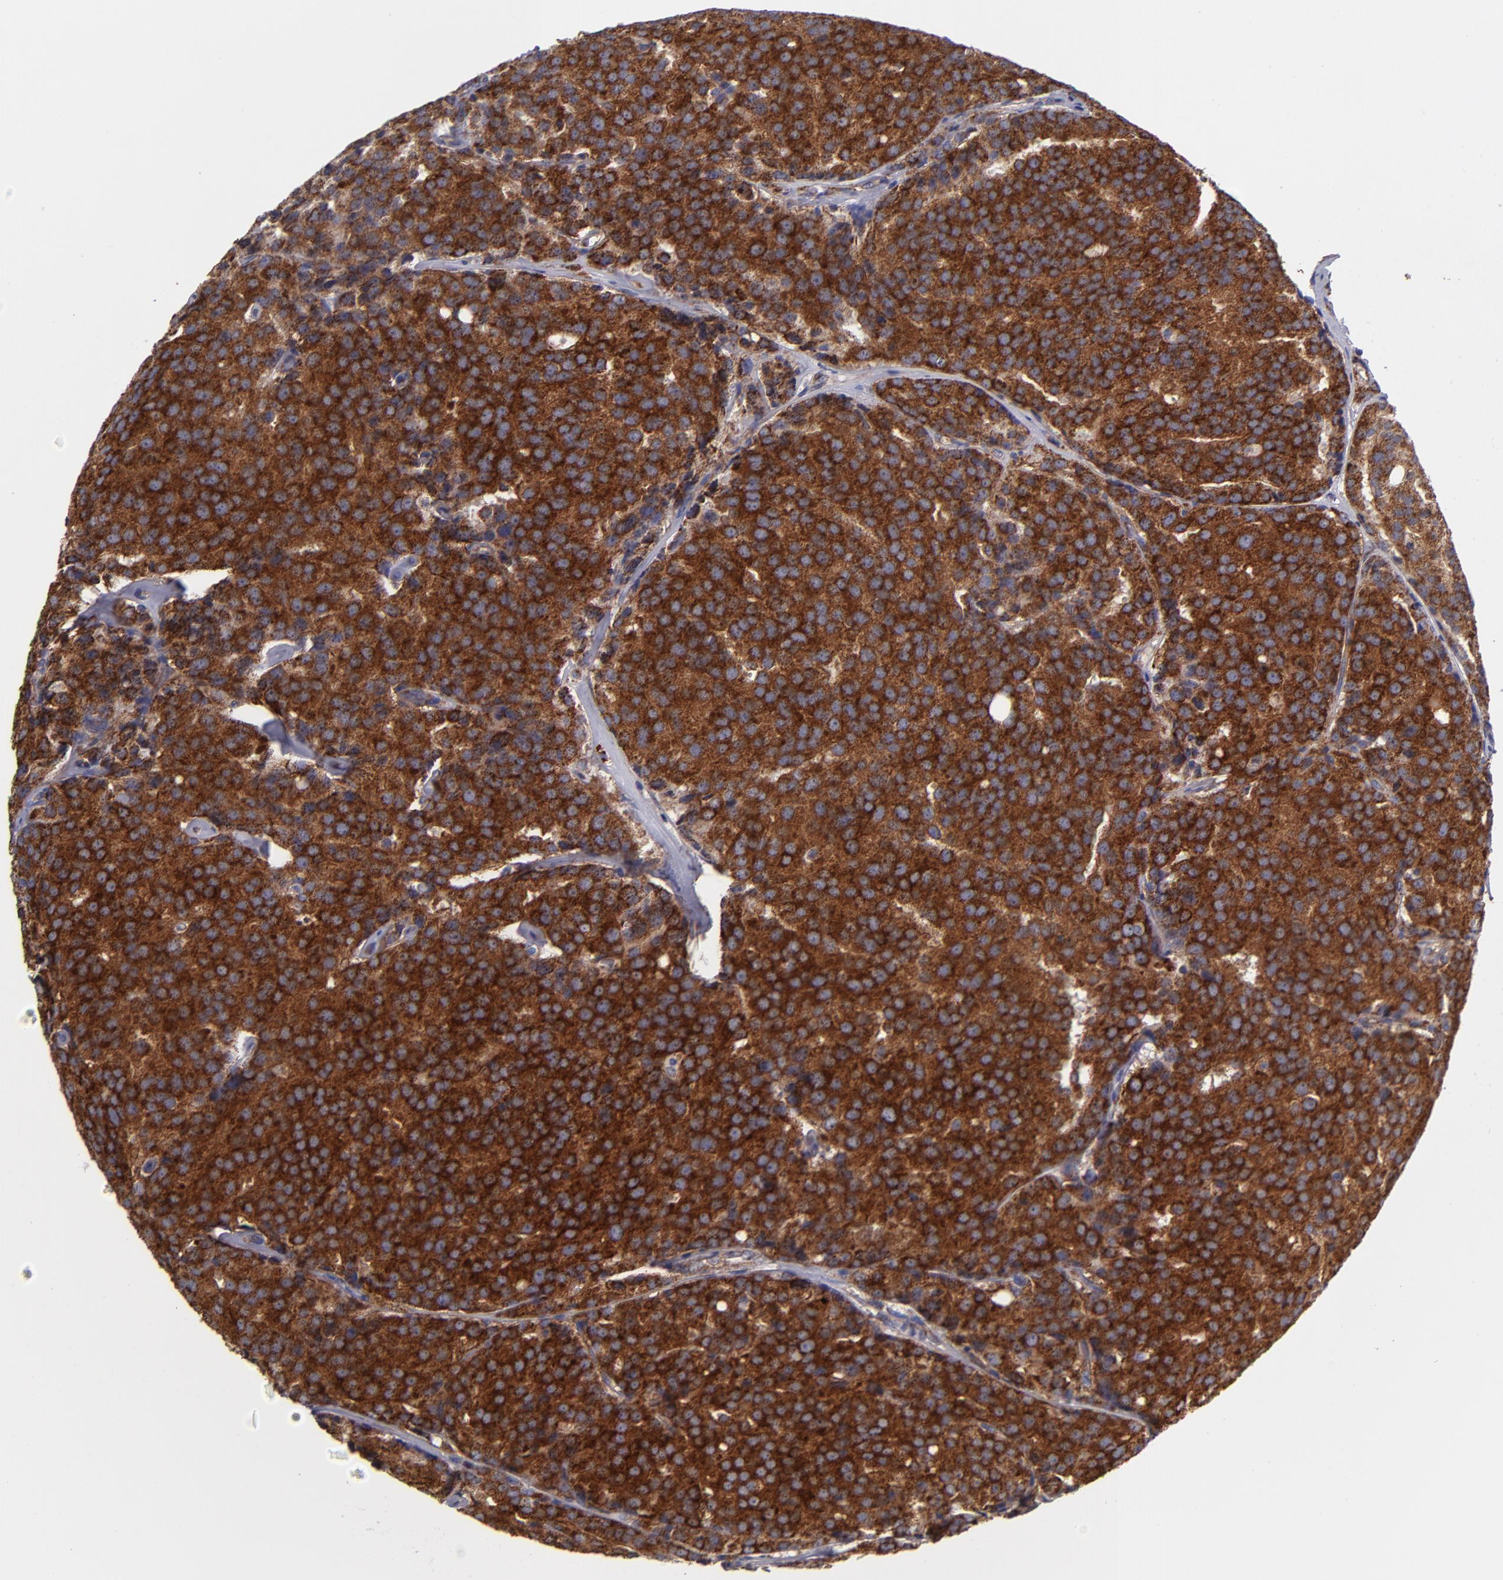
{"staining": {"intensity": "strong", "quantity": ">75%", "location": "cytoplasmic/membranous"}, "tissue": "prostate cancer", "cell_type": "Tumor cells", "image_type": "cancer", "snomed": [{"axis": "morphology", "description": "Adenocarcinoma, High grade"}, {"axis": "topography", "description": "Prostate"}], "caption": "Approximately >75% of tumor cells in prostate cancer (high-grade adenocarcinoma) show strong cytoplasmic/membranous protein staining as visualized by brown immunohistochemical staining.", "gene": "CLTA", "patient": {"sex": "male", "age": 64}}